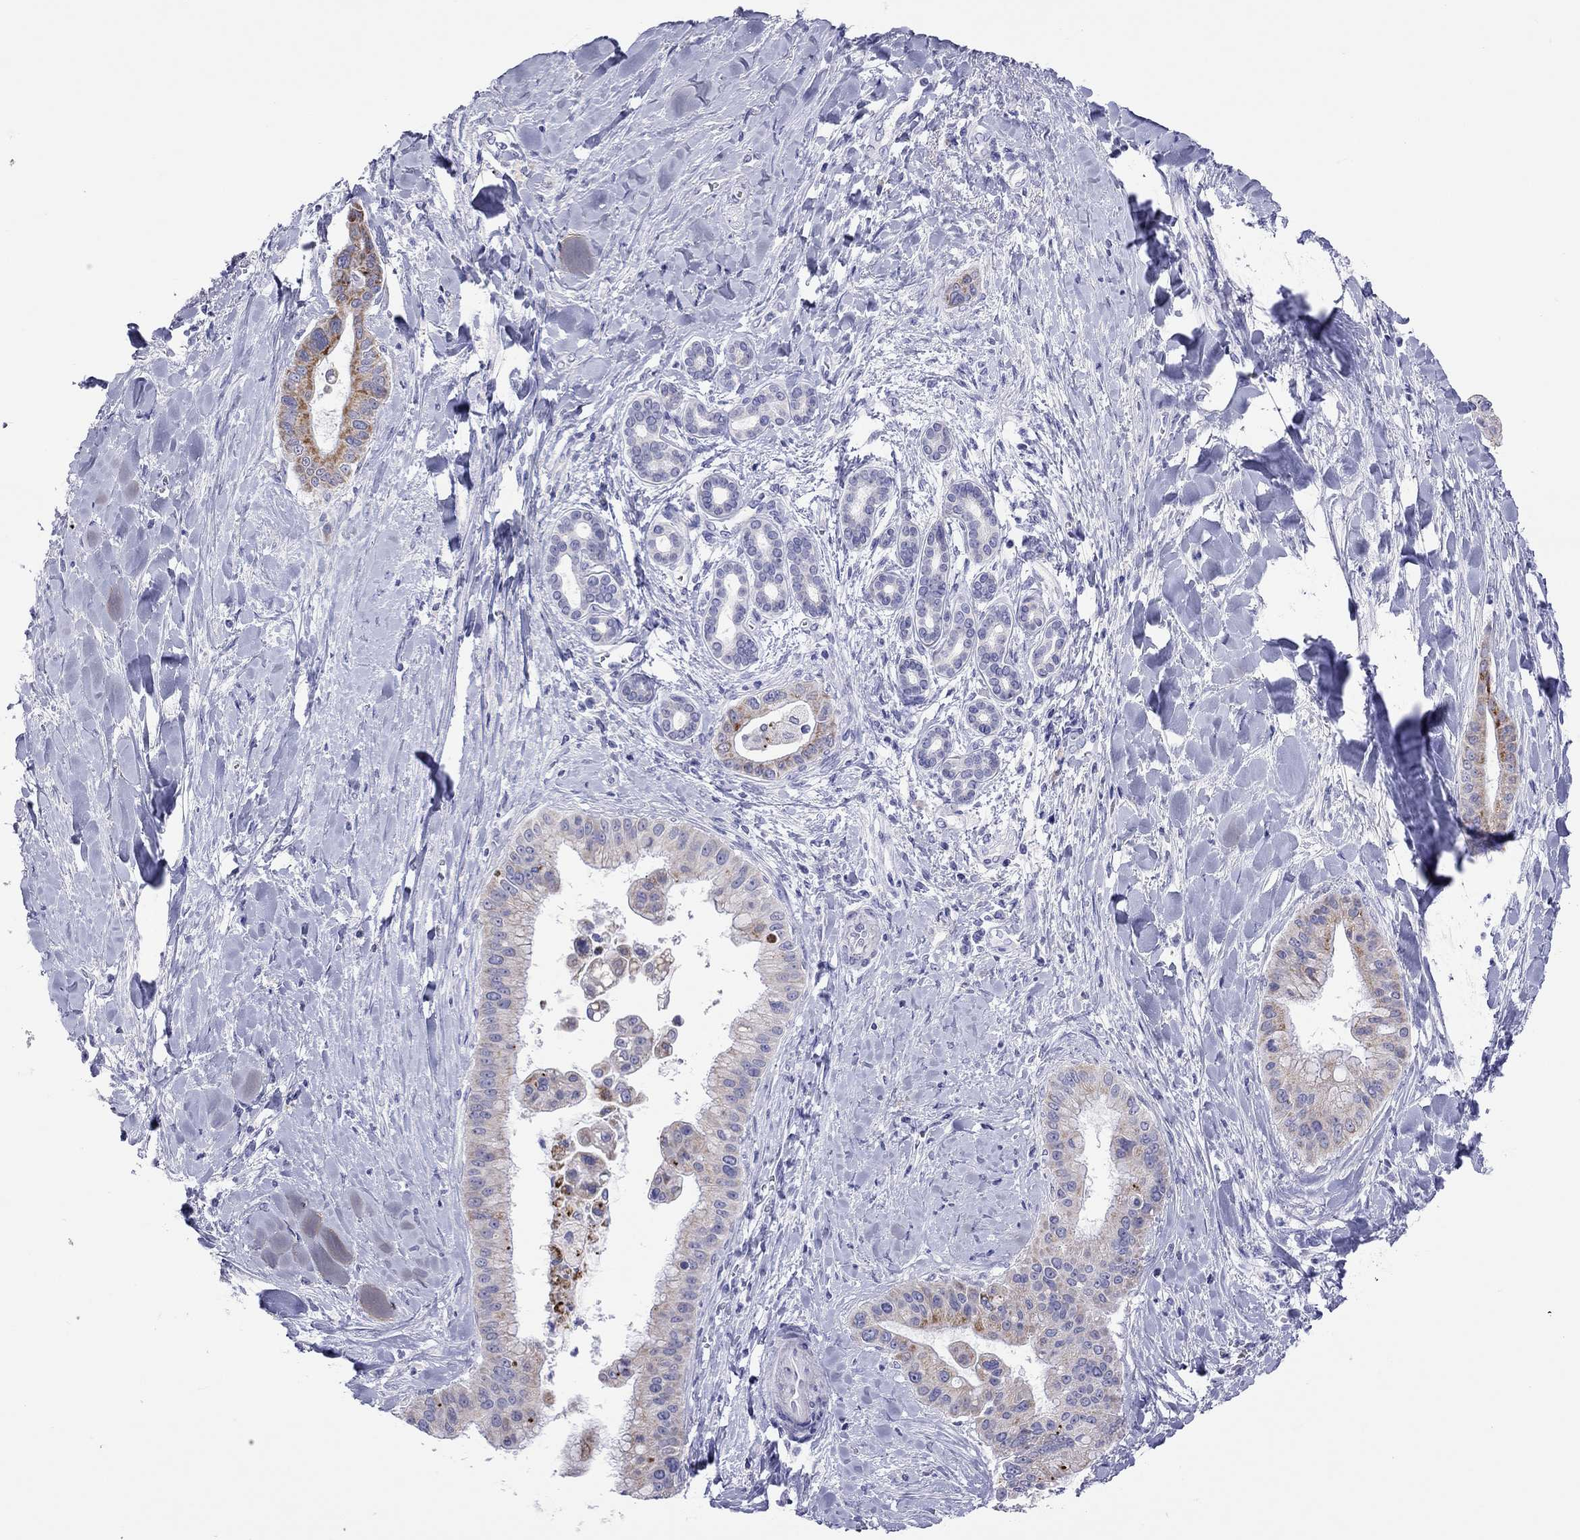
{"staining": {"intensity": "moderate", "quantity": "<25%", "location": "cytoplasmic/membranous"}, "tissue": "liver cancer", "cell_type": "Tumor cells", "image_type": "cancer", "snomed": [{"axis": "morphology", "description": "Cholangiocarcinoma"}, {"axis": "topography", "description": "Liver"}], "caption": "Moderate cytoplasmic/membranous positivity is seen in approximately <25% of tumor cells in liver cholangiocarcinoma. (Brightfield microscopy of DAB IHC at high magnification).", "gene": "COL9A1", "patient": {"sex": "female", "age": 54}}